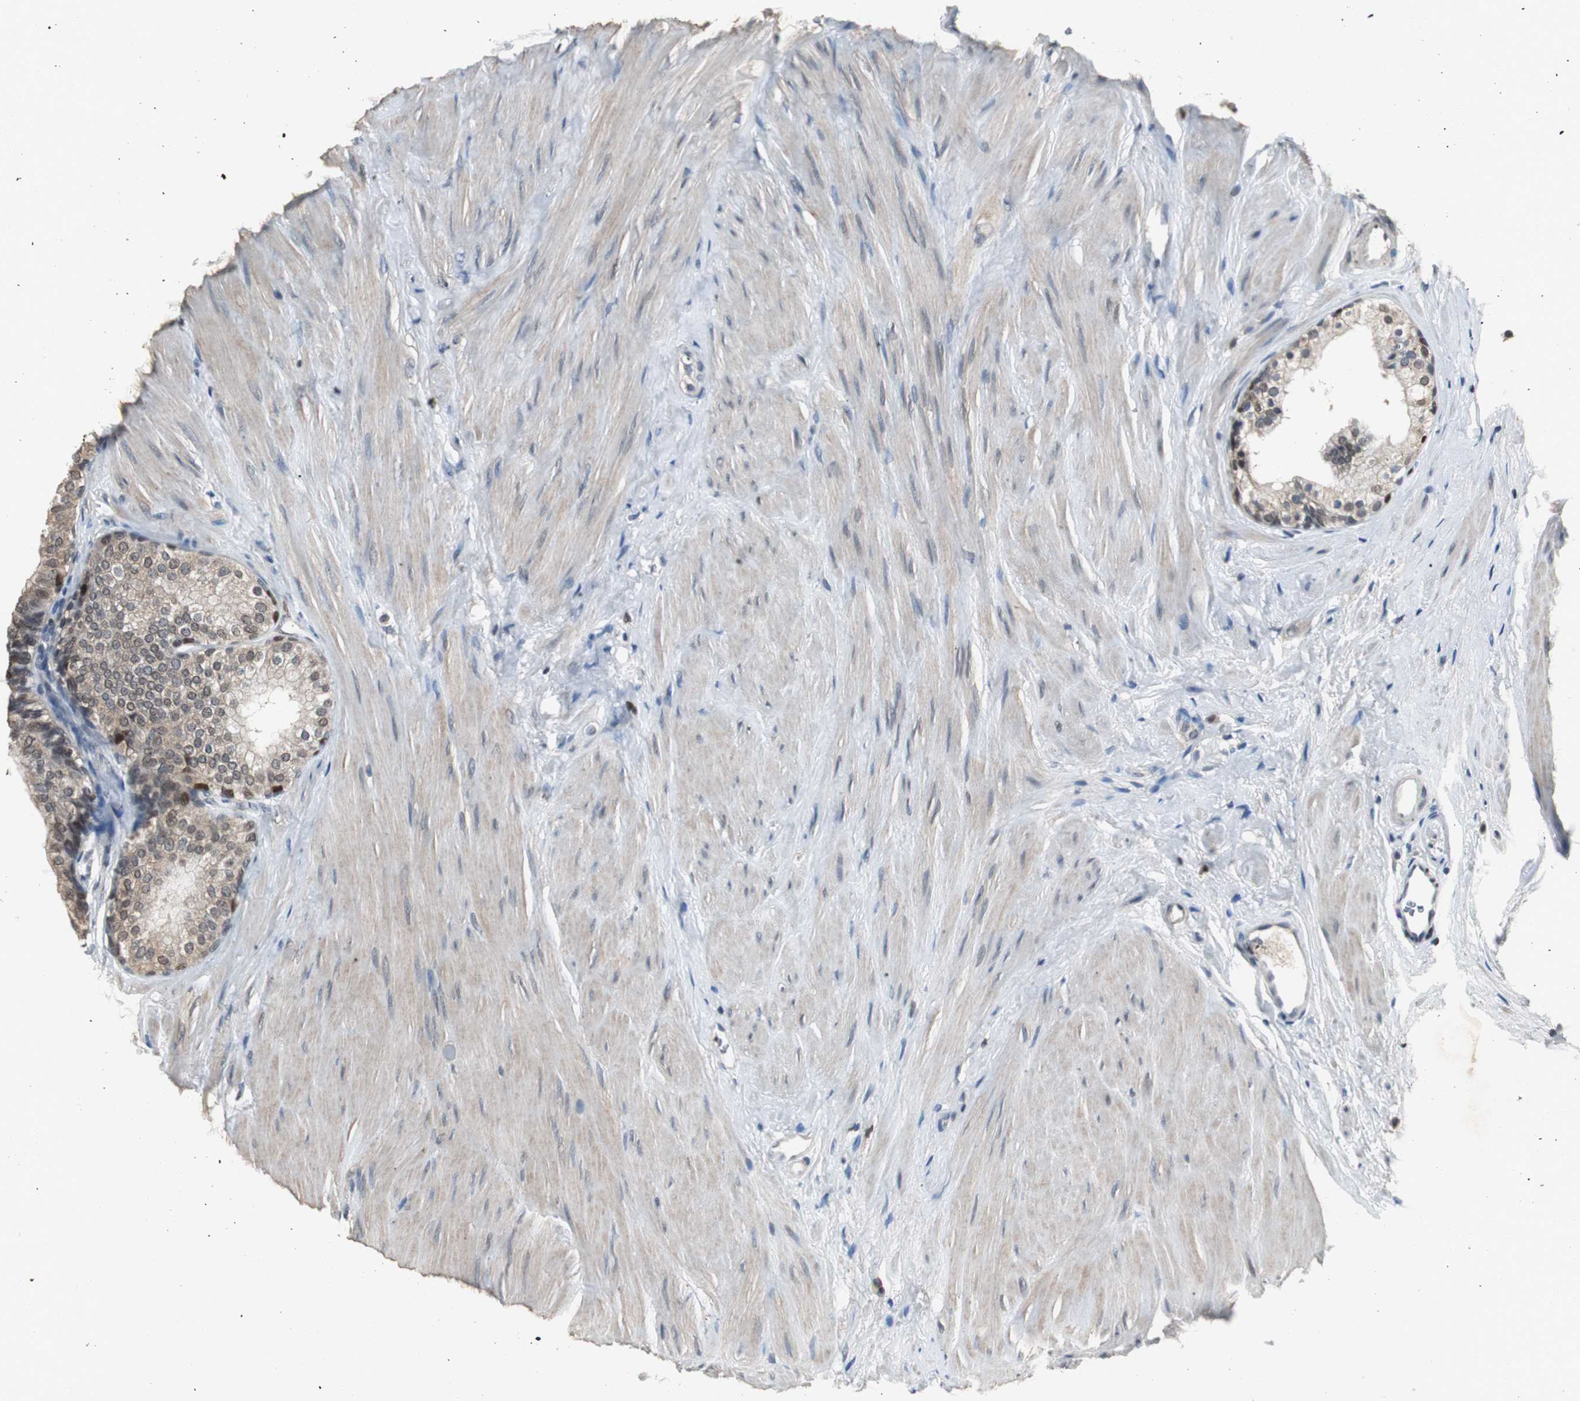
{"staining": {"intensity": "moderate", "quantity": "<25%", "location": "nuclear"}, "tissue": "prostate", "cell_type": "Glandular cells", "image_type": "normal", "snomed": [{"axis": "morphology", "description": "Normal tissue, NOS"}, {"axis": "topography", "description": "Prostate"}], "caption": "The histopathology image displays immunohistochemical staining of unremarkable prostate. There is moderate nuclear positivity is identified in approximately <25% of glandular cells.", "gene": "FEN1", "patient": {"sex": "male", "age": 60}}